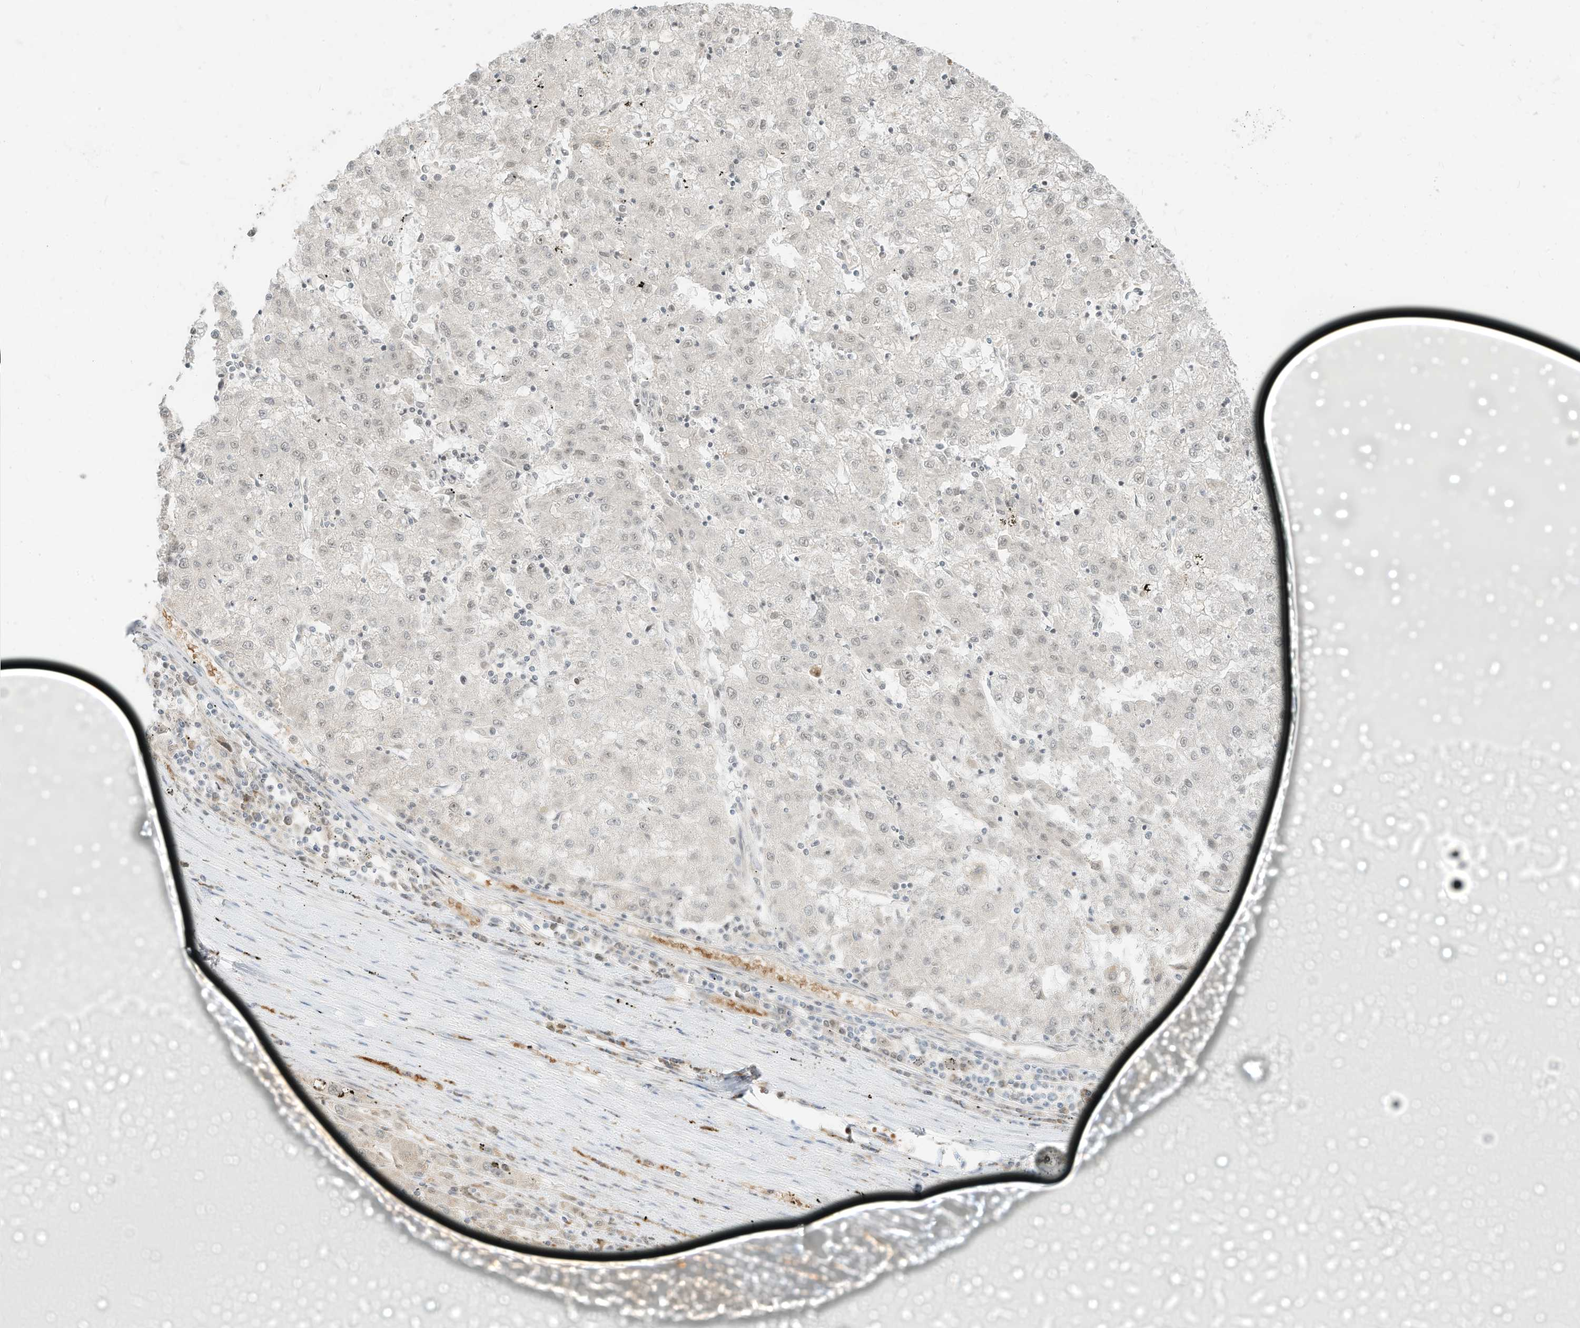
{"staining": {"intensity": "negative", "quantity": "none", "location": "none"}, "tissue": "liver cancer", "cell_type": "Tumor cells", "image_type": "cancer", "snomed": [{"axis": "morphology", "description": "Carcinoma, Hepatocellular, NOS"}, {"axis": "topography", "description": "Liver"}], "caption": "Immunohistochemical staining of human liver cancer (hepatocellular carcinoma) reveals no significant staining in tumor cells.", "gene": "MTUS2", "patient": {"sex": "male", "age": 72}}